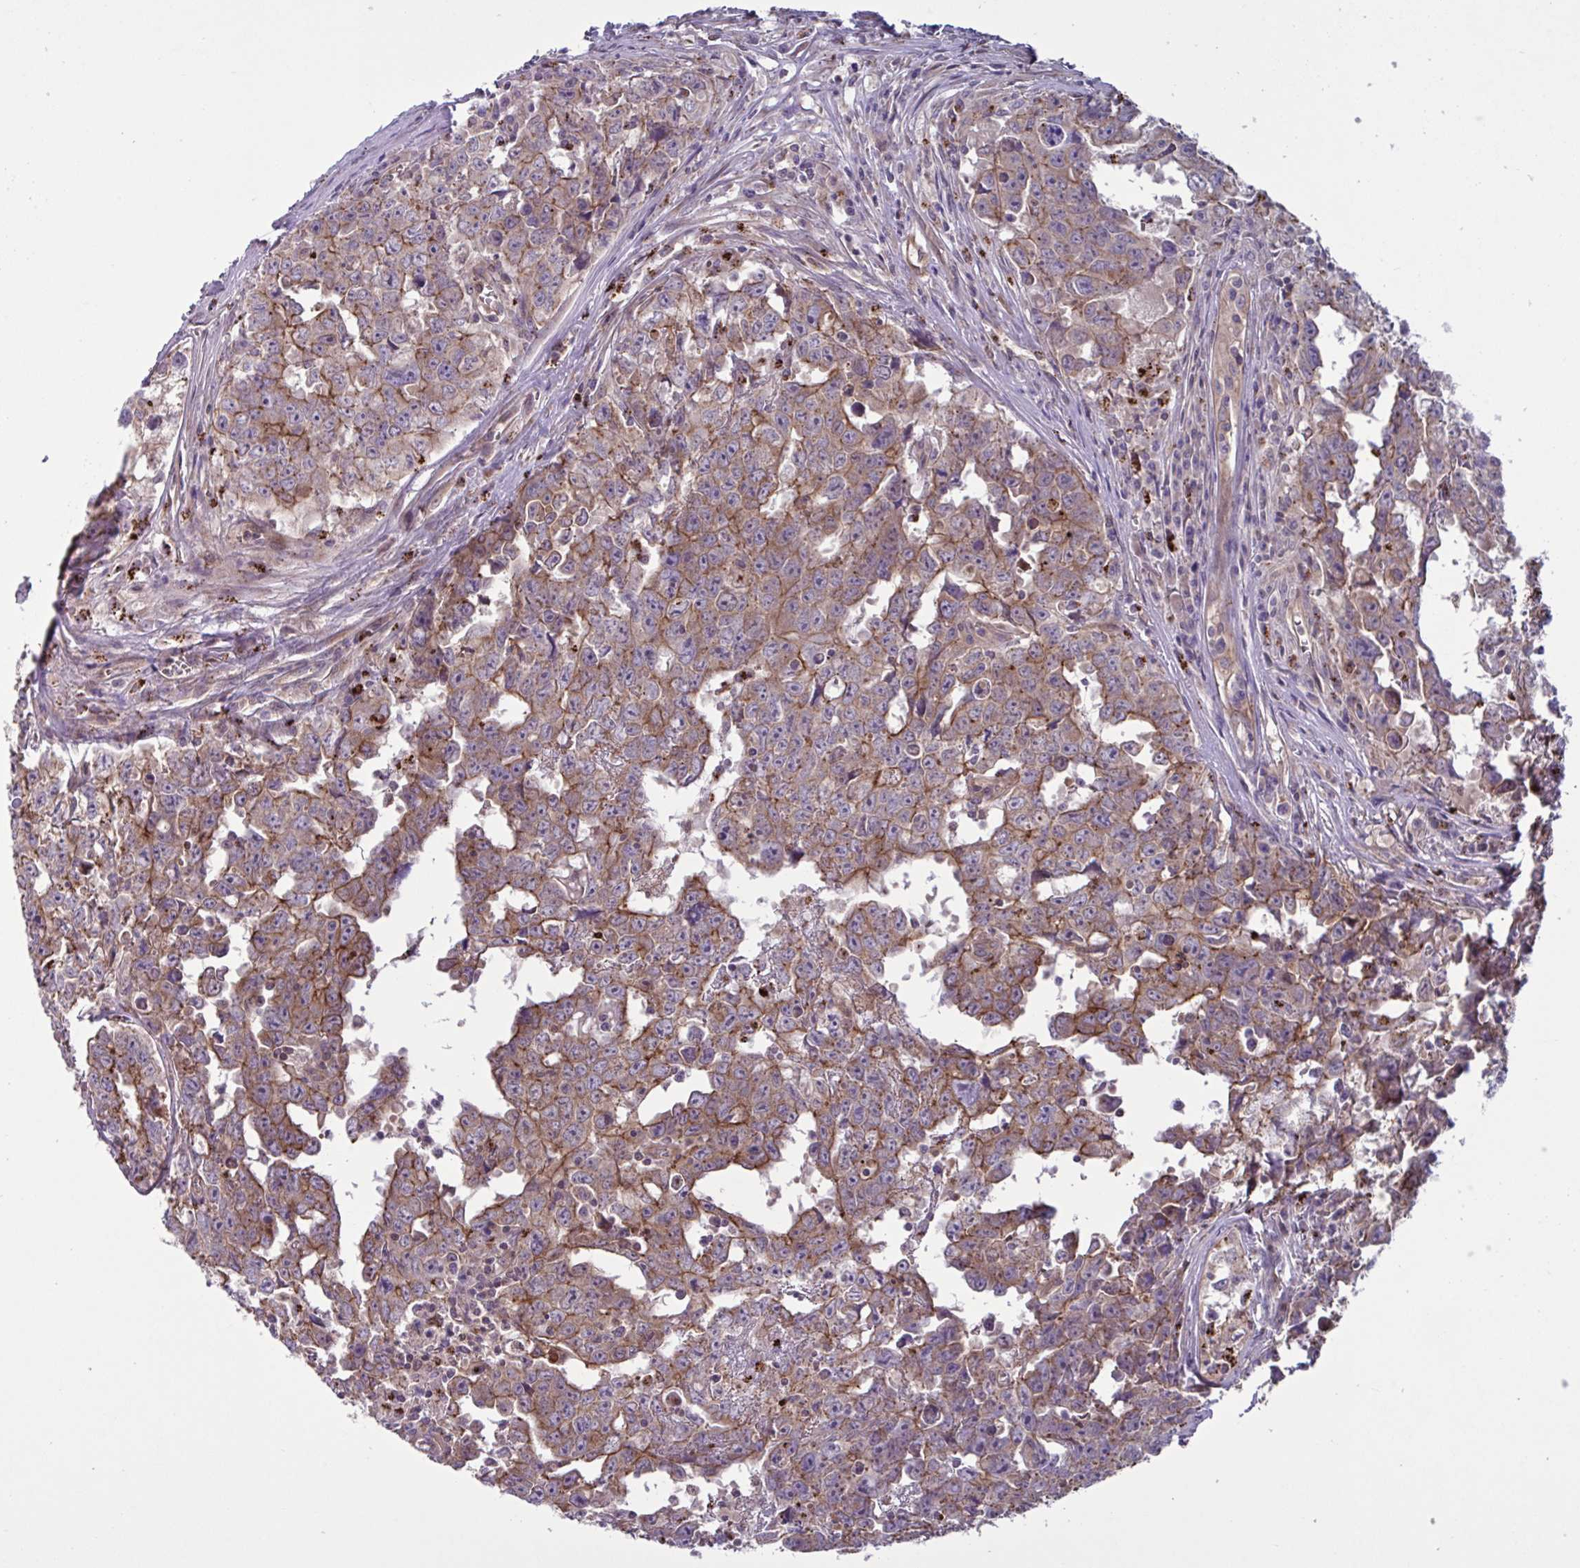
{"staining": {"intensity": "moderate", "quantity": ">75%", "location": "cytoplasmic/membranous"}, "tissue": "testis cancer", "cell_type": "Tumor cells", "image_type": "cancer", "snomed": [{"axis": "morphology", "description": "Carcinoma, Embryonal, NOS"}, {"axis": "topography", "description": "Testis"}], "caption": "Protein positivity by immunohistochemistry displays moderate cytoplasmic/membranous staining in approximately >75% of tumor cells in testis cancer (embryonal carcinoma).", "gene": "GLTP", "patient": {"sex": "male", "age": 22}}